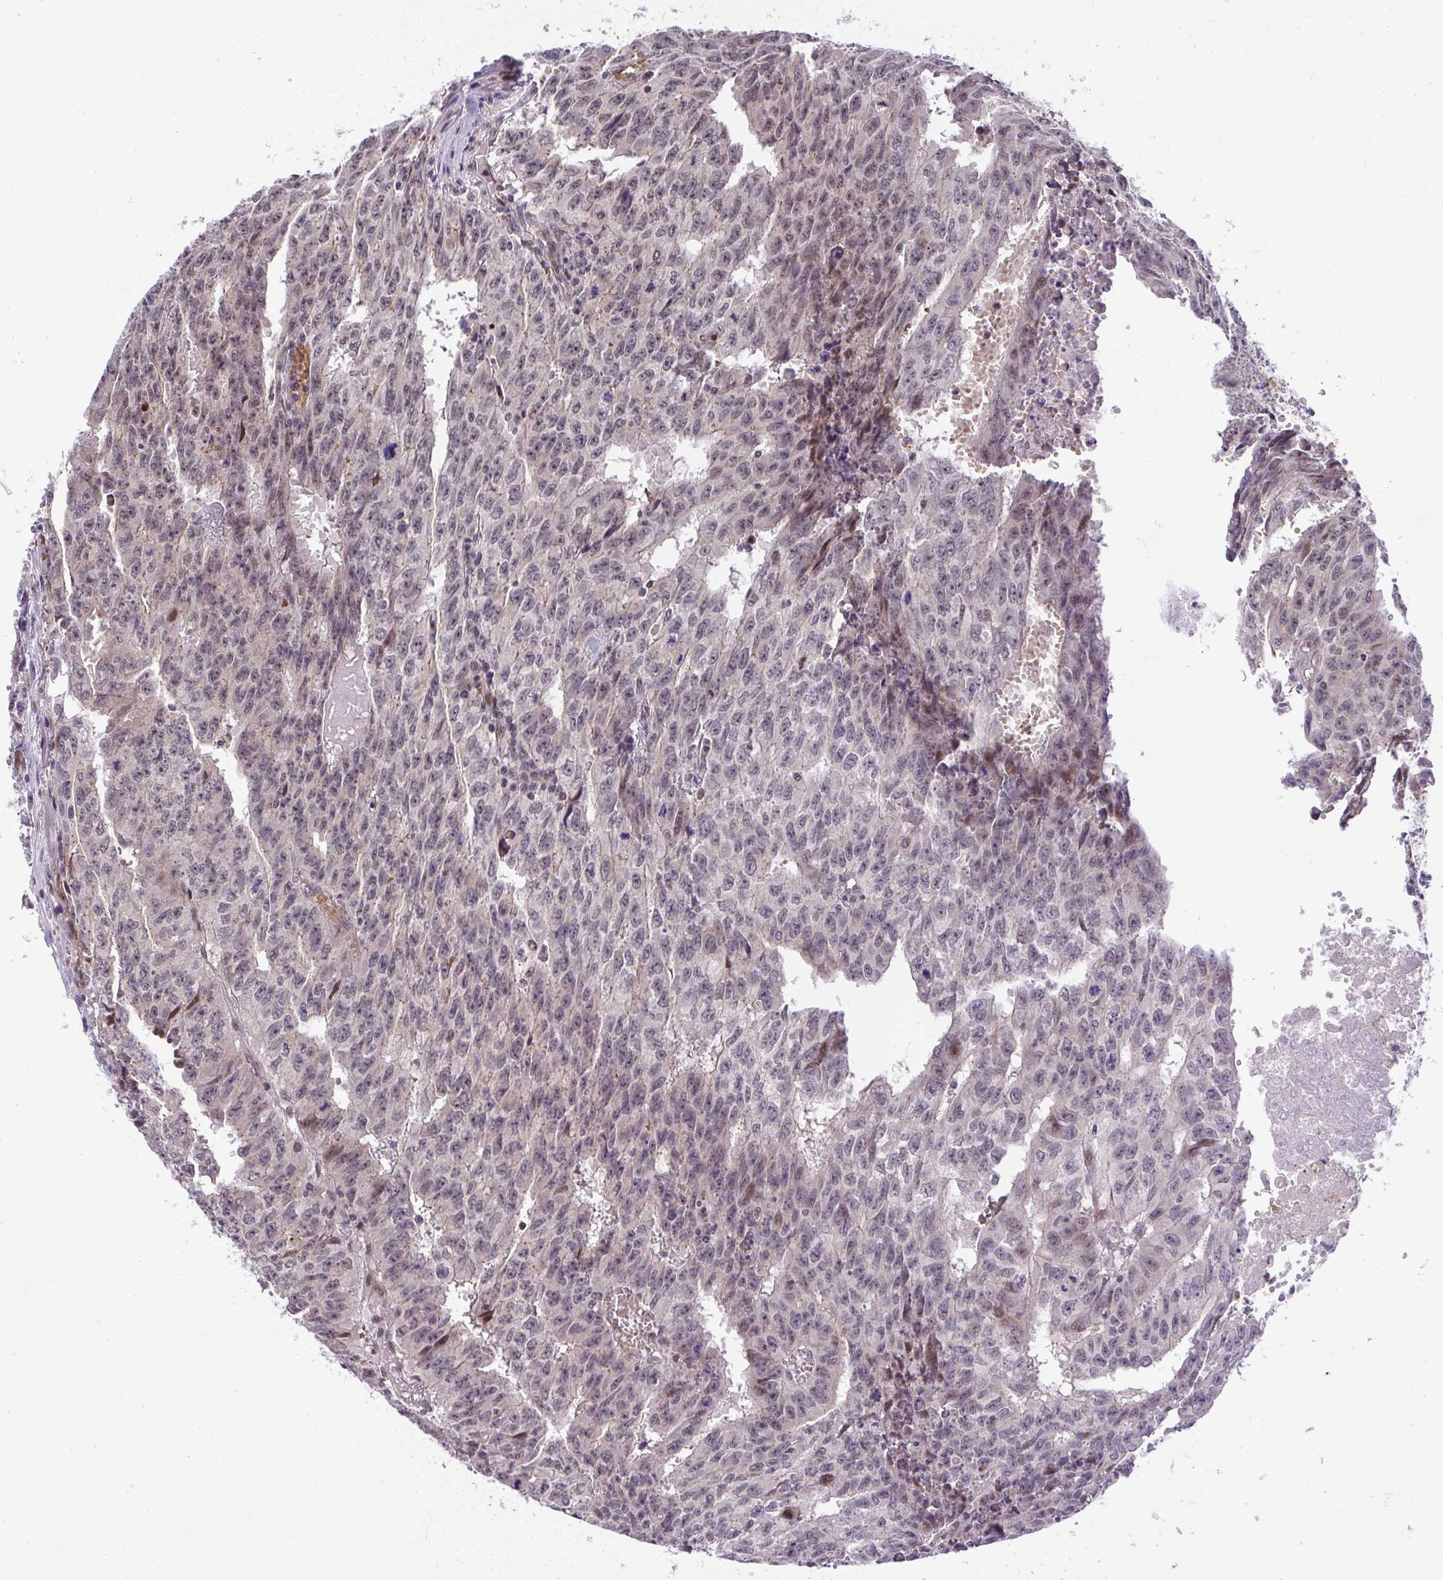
{"staining": {"intensity": "moderate", "quantity": "<25%", "location": "nuclear"}, "tissue": "testis cancer", "cell_type": "Tumor cells", "image_type": "cancer", "snomed": [{"axis": "morphology", "description": "Carcinoma, Embryonal, NOS"}, {"axis": "morphology", "description": "Teratoma, malignant, NOS"}, {"axis": "topography", "description": "Testis"}], "caption": "This is a histology image of immunohistochemistry staining of testis cancer, which shows moderate staining in the nuclear of tumor cells.", "gene": "CHIA", "patient": {"sex": "male", "age": 24}}